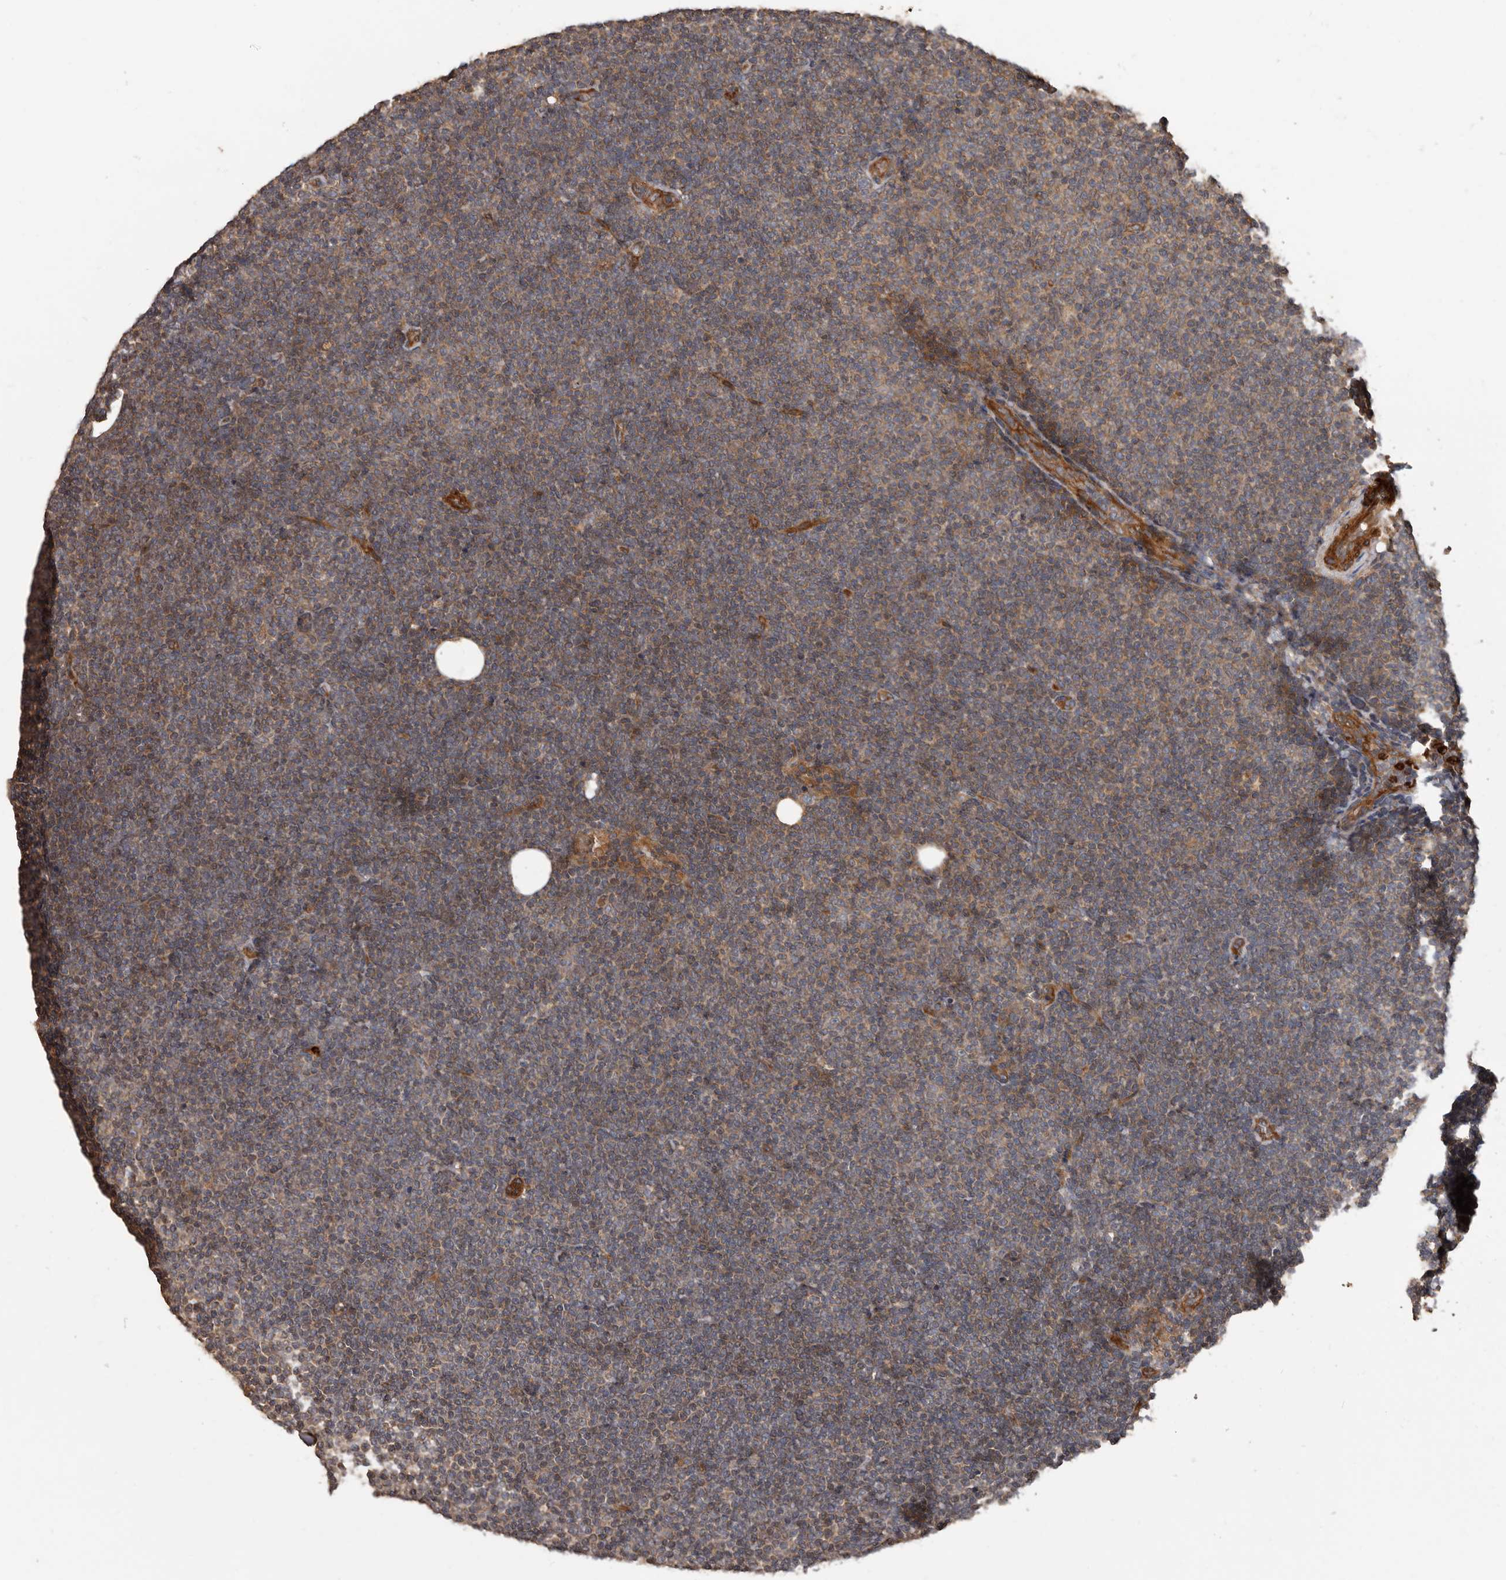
{"staining": {"intensity": "weak", "quantity": "25%-75%", "location": "cytoplasmic/membranous"}, "tissue": "lymphoma", "cell_type": "Tumor cells", "image_type": "cancer", "snomed": [{"axis": "morphology", "description": "Malignant lymphoma, non-Hodgkin's type, Low grade"}, {"axis": "topography", "description": "Lymph node"}], "caption": "Tumor cells show low levels of weak cytoplasmic/membranous staining in approximately 25%-75% of cells in human lymphoma.", "gene": "ARHGEF5", "patient": {"sex": "female", "age": 53}}